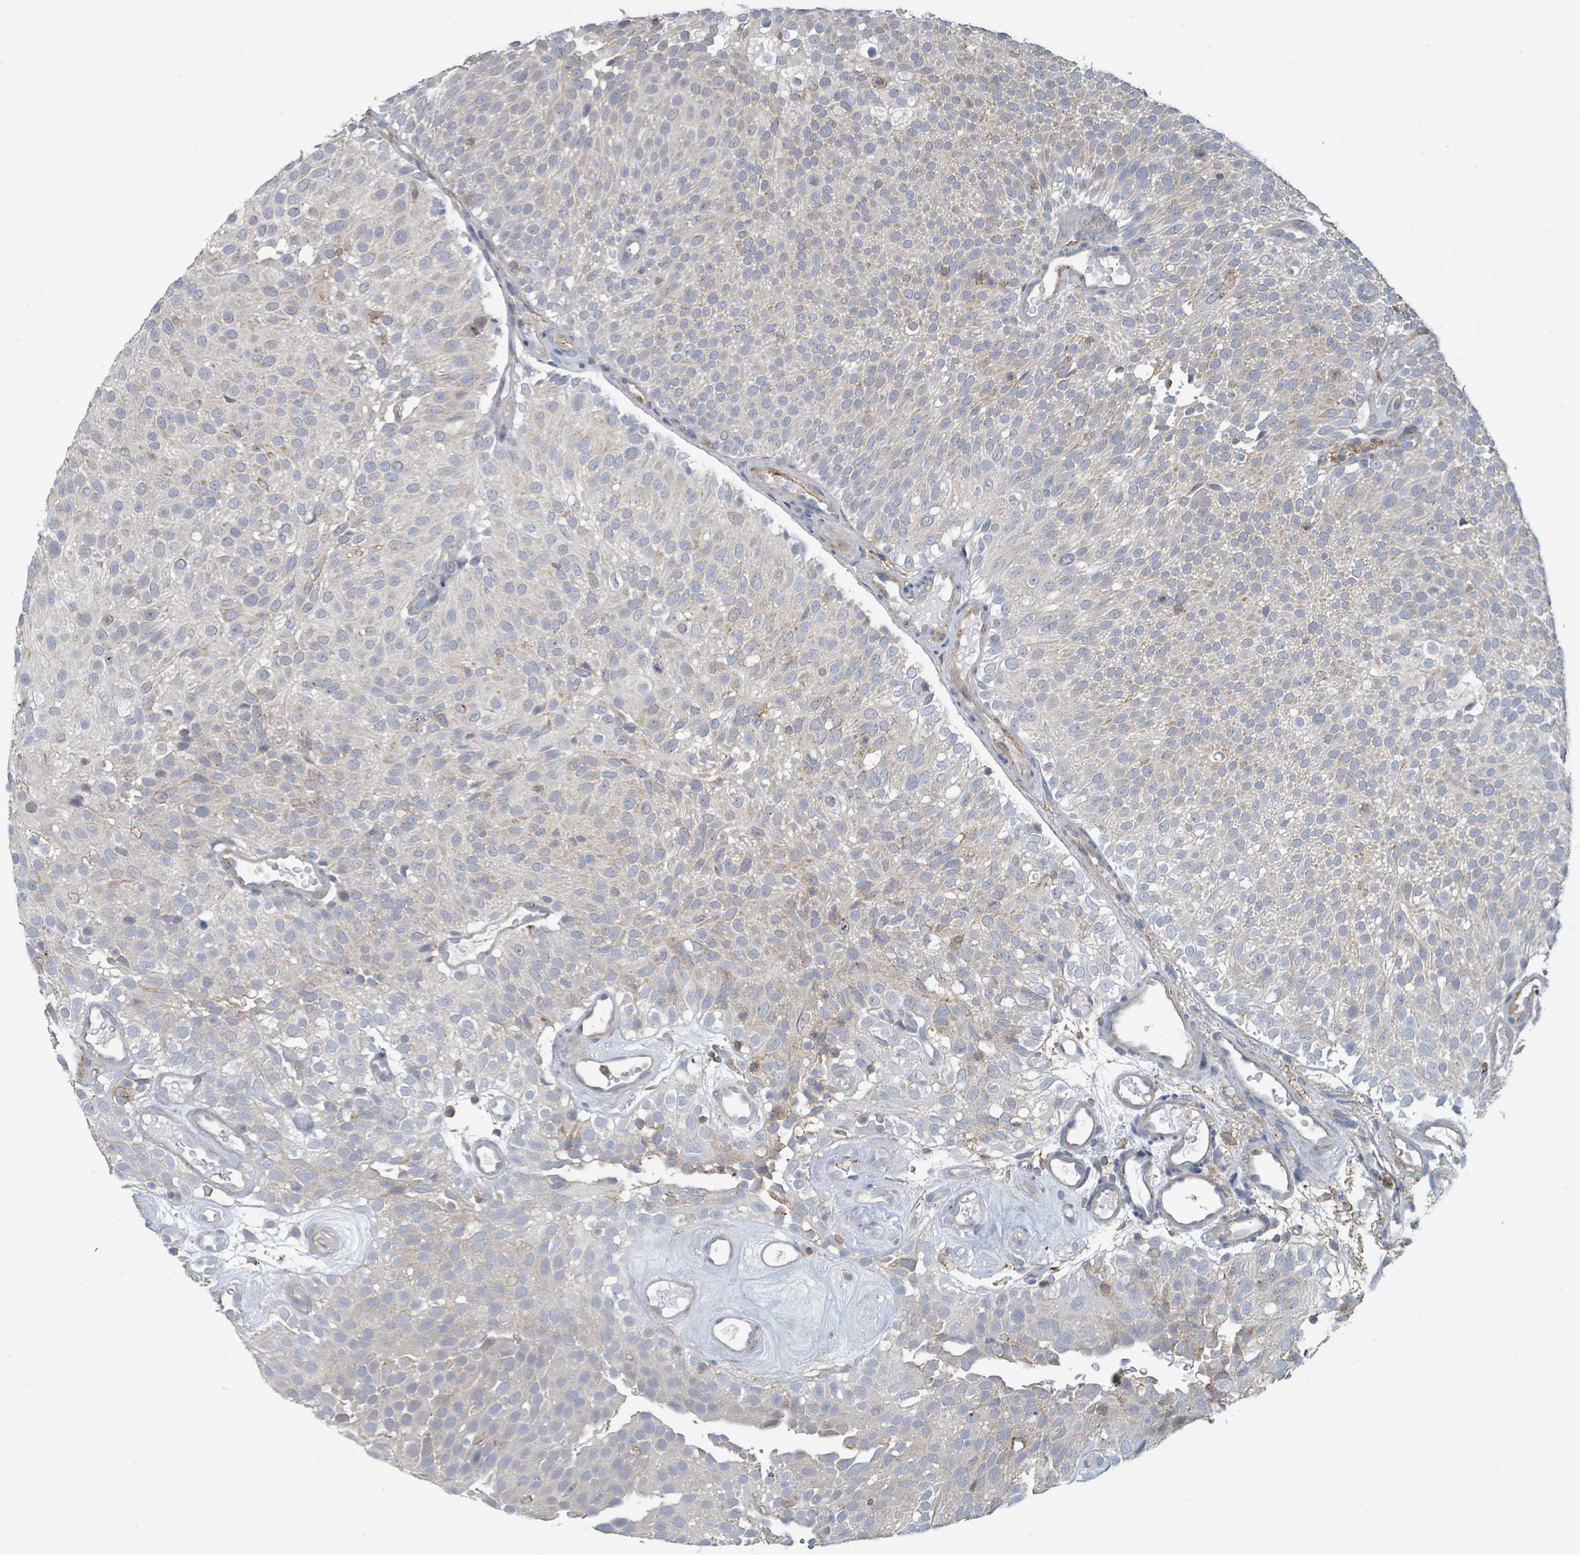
{"staining": {"intensity": "negative", "quantity": "none", "location": "none"}, "tissue": "urothelial cancer", "cell_type": "Tumor cells", "image_type": "cancer", "snomed": [{"axis": "morphology", "description": "Urothelial carcinoma, Low grade"}, {"axis": "topography", "description": "Urinary bladder"}], "caption": "Tumor cells show no significant protein expression in urothelial cancer.", "gene": "LRRC42", "patient": {"sex": "male", "age": 78}}